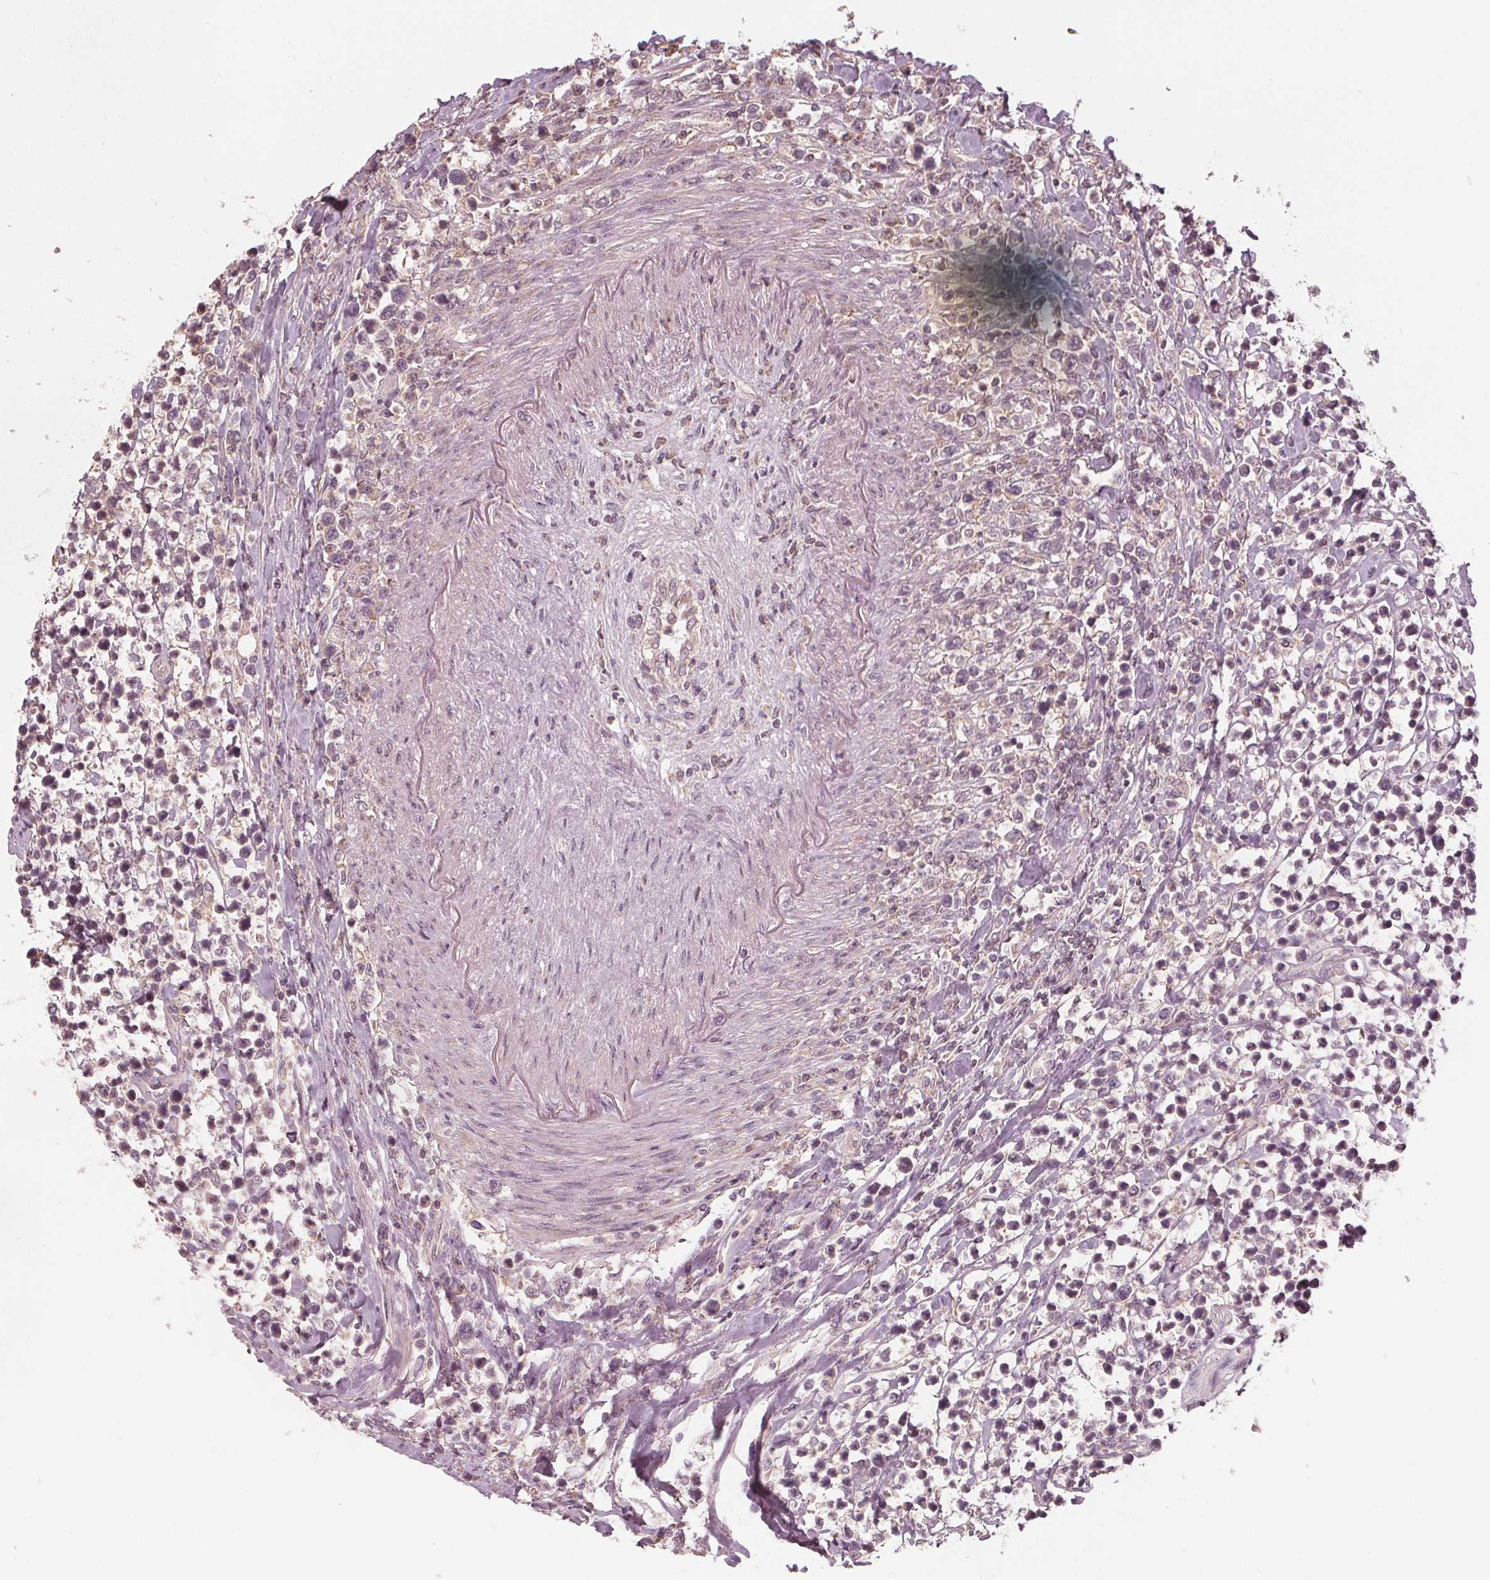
{"staining": {"intensity": "negative", "quantity": "none", "location": "none"}, "tissue": "lymphoma", "cell_type": "Tumor cells", "image_type": "cancer", "snomed": [{"axis": "morphology", "description": "Malignant lymphoma, non-Hodgkin's type, High grade"}, {"axis": "topography", "description": "Soft tissue"}], "caption": "Tumor cells show no significant protein staining in high-grade malignant lymphoma, non-Hodgkin's type.", "gene": "GNB2", "patient": {"sex": "female", "age": 56}}